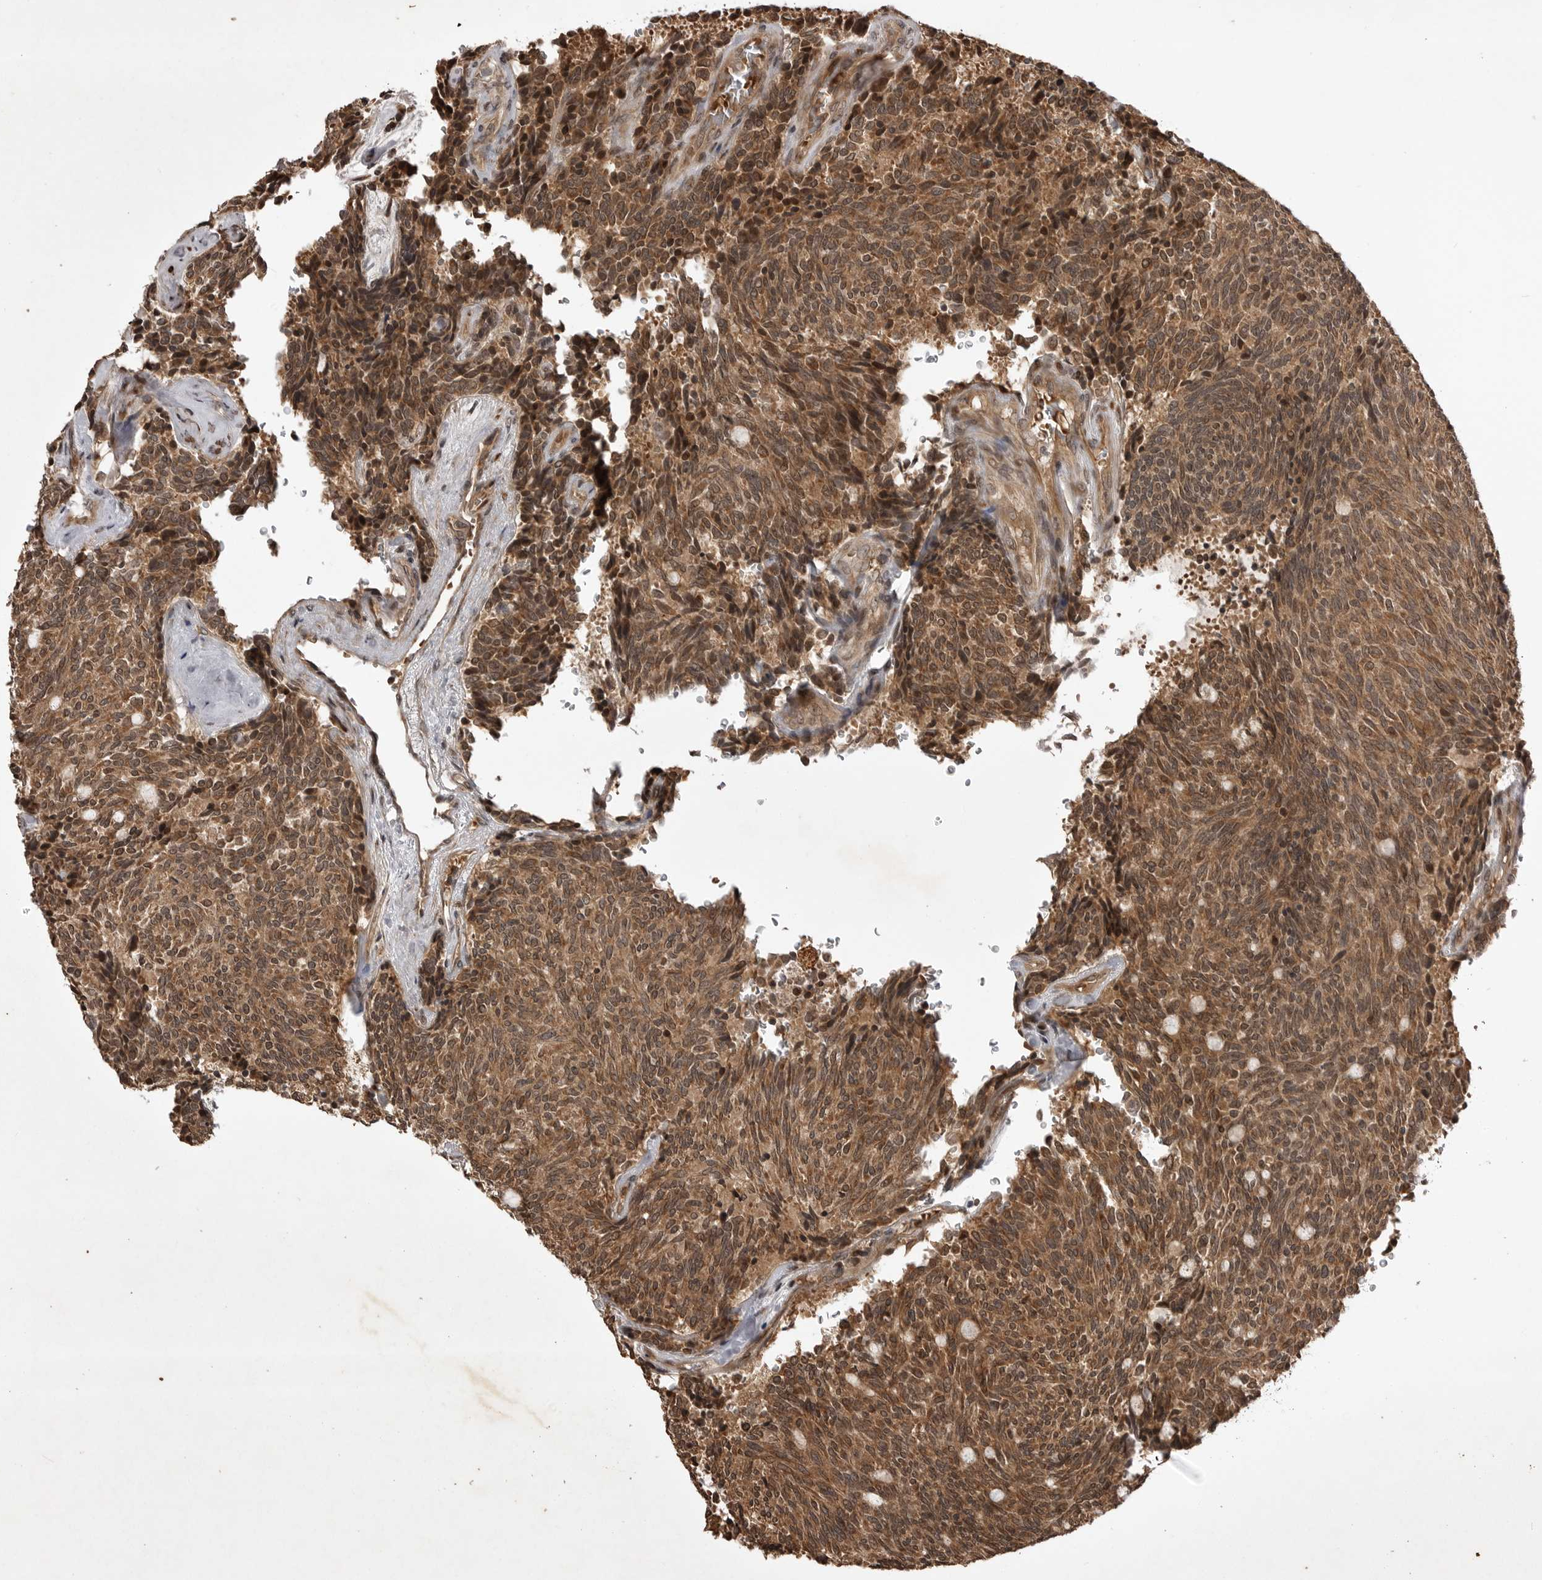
{"staining": {"intensity": "moderate", "quantity": ">75%", "location": "cytoplasmic/membranous,nuclear"}, "tissue": "carcinoid", "cell_type": "Tumor cells", "image_type": "cancer", "snomed": [{"axis": "morphology", "description": "Carcinoid, malignant, NOS"}, {"axis": "topography", "description": "Pancreas"}], "caption": "A photomicrograph of carcinoid (malignant) stained for a protein displays moderate cytoplasmic/membranous and nuclear brown staining in tumor cells.", "gene": "AKAP7", "patient": {"sex": "female", "age": 54}}